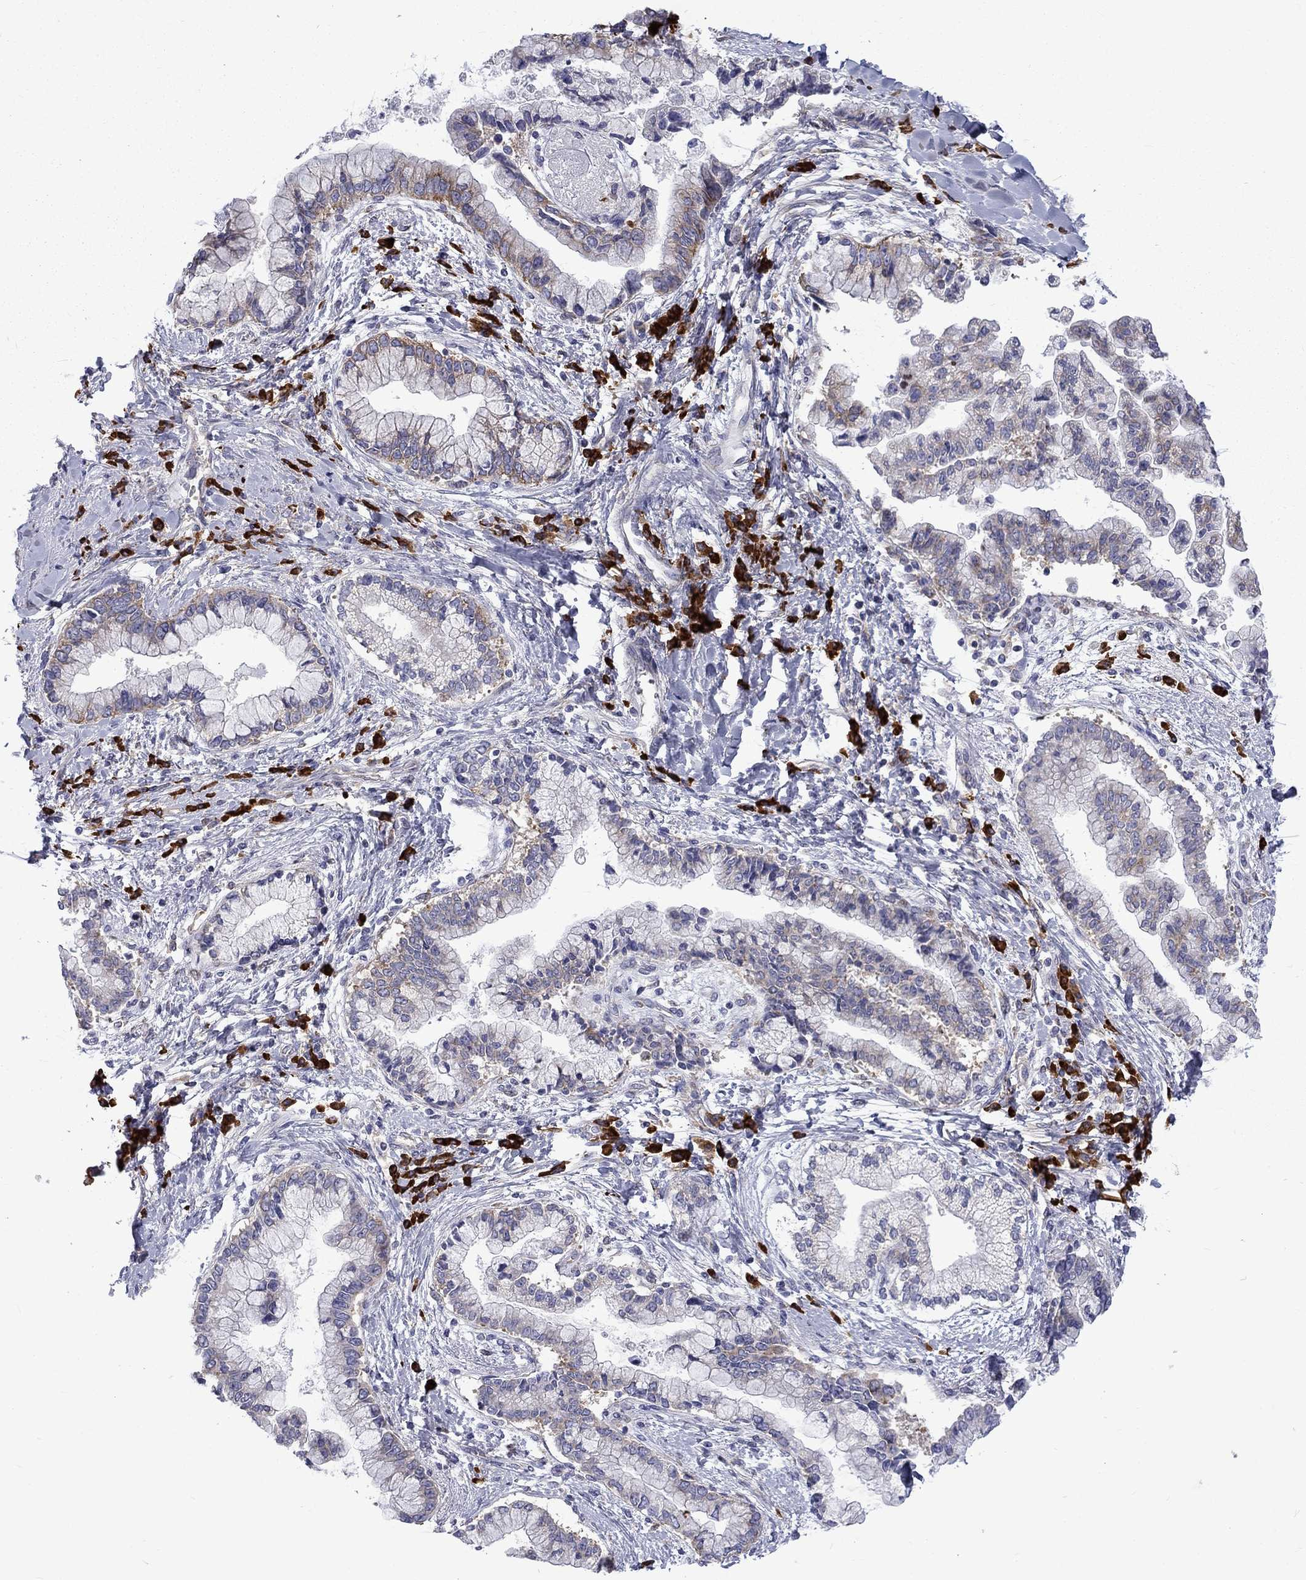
{"staining": {"intensity": "negative", "quantity": "none", "location": "none"}, "tissue": "liver cancer", "cell_type": "Tumor cells", "image_type": "cancer", "snomed": [{"axis": "morphology", "description": "Cholangiocarcinoma"}, {"axis": "topography", "description": "Liver"}], "caption": "The photomicrograph reveals no significant staining in tumor cells of cholangiocarcinoma (liver).", "gene": "PABPC4", "patient": {"sex": "male", "age": 50}}